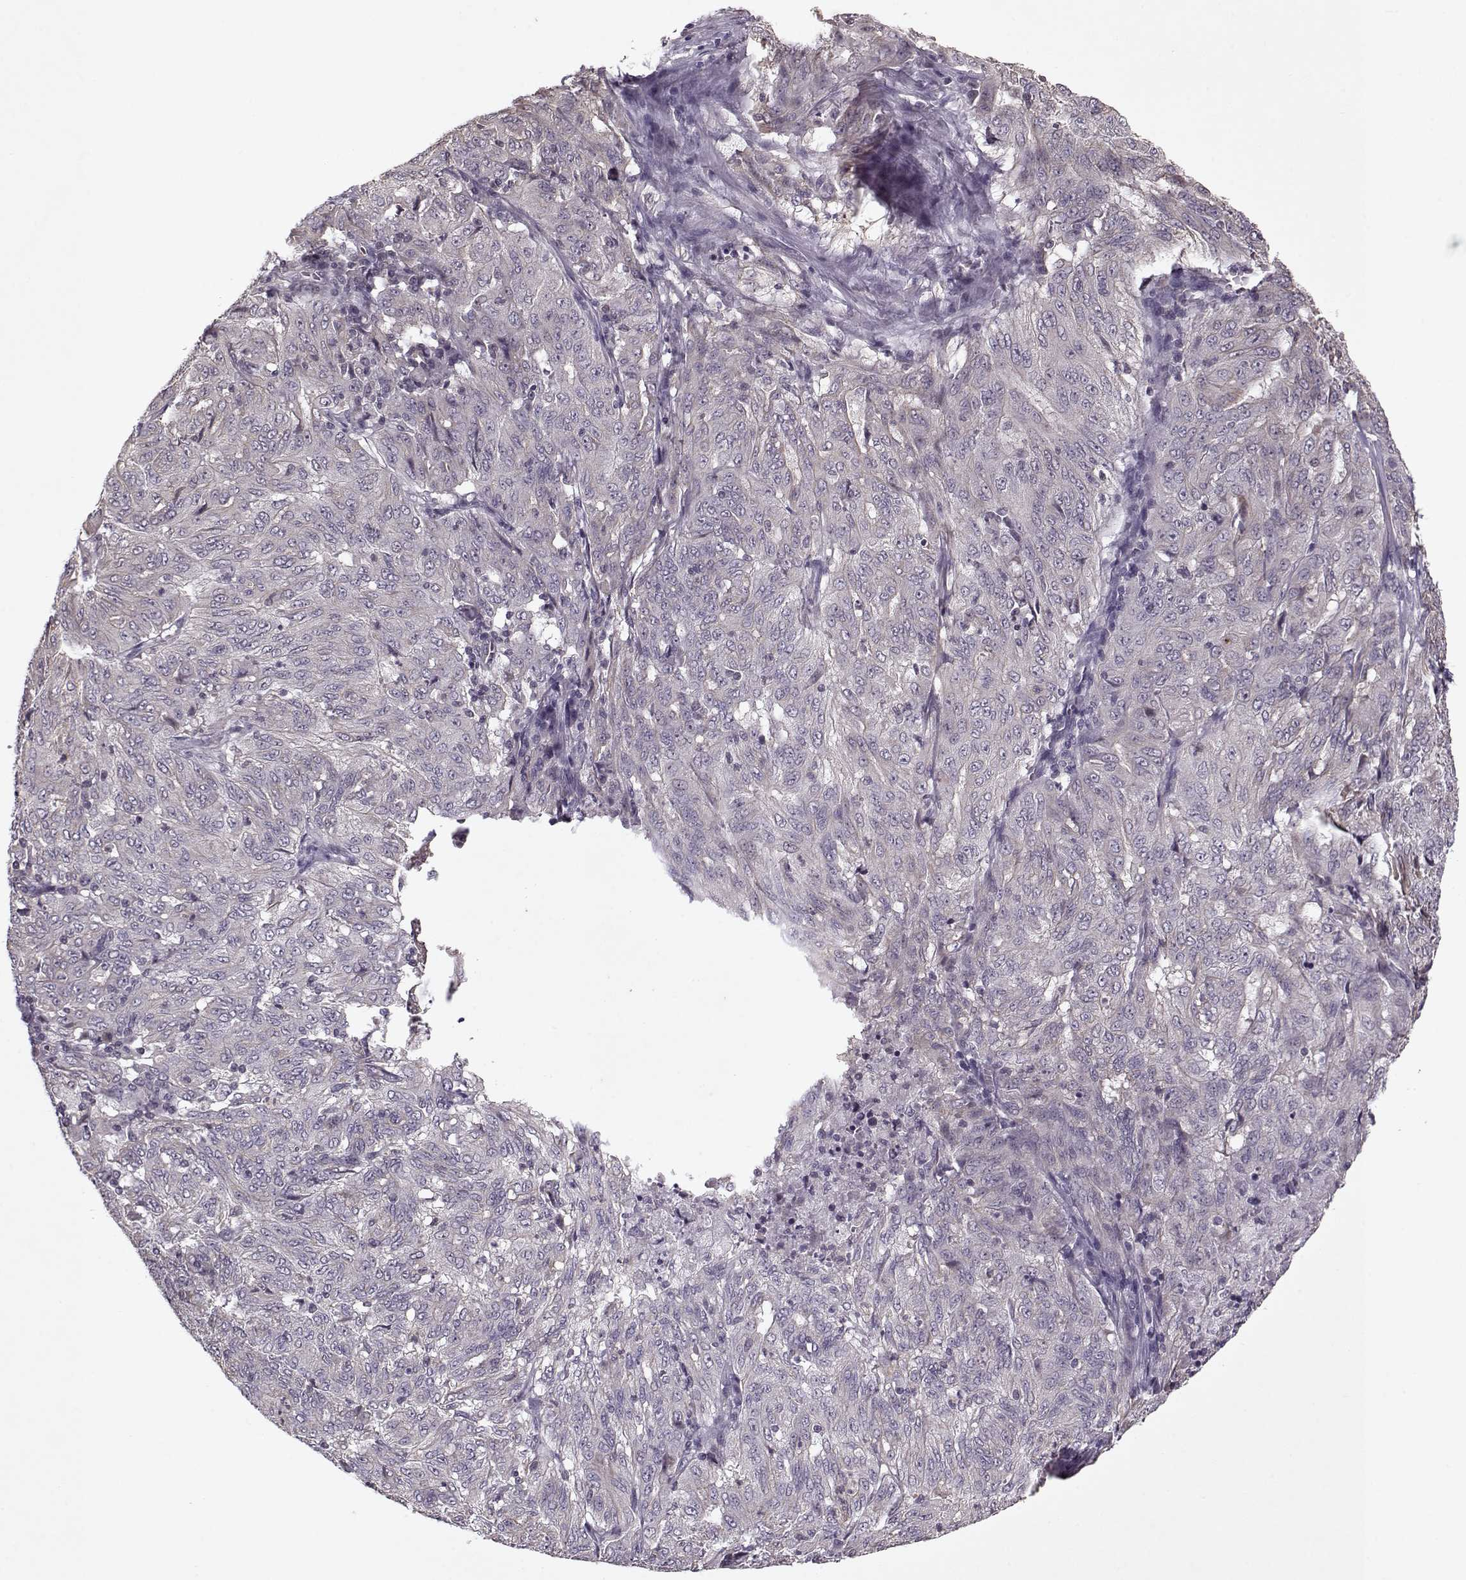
{"staining": {"intensity": "negative", "quantity": "none", "location": "none"}, "tissue": "pancreatic cancer", "cell_type": "Tumor cells", "image_type": "cancer", "snomed": [{"axis": "morphology", "description": "Adenocarcinoma, NOS"}, {"axis": "topography", "description": "Pancreas"}], "caption": "Immunohistochemistry (IHC) histopathology image of neoplastic tissue: human adenocarcinoma (pancreatic) stained with DAB (3,3'-diaminobenzidine) shows no significant protein positivity in tumor cells.", "gene": "KRT9", "patient": {"sex": "male", "age": 63}}